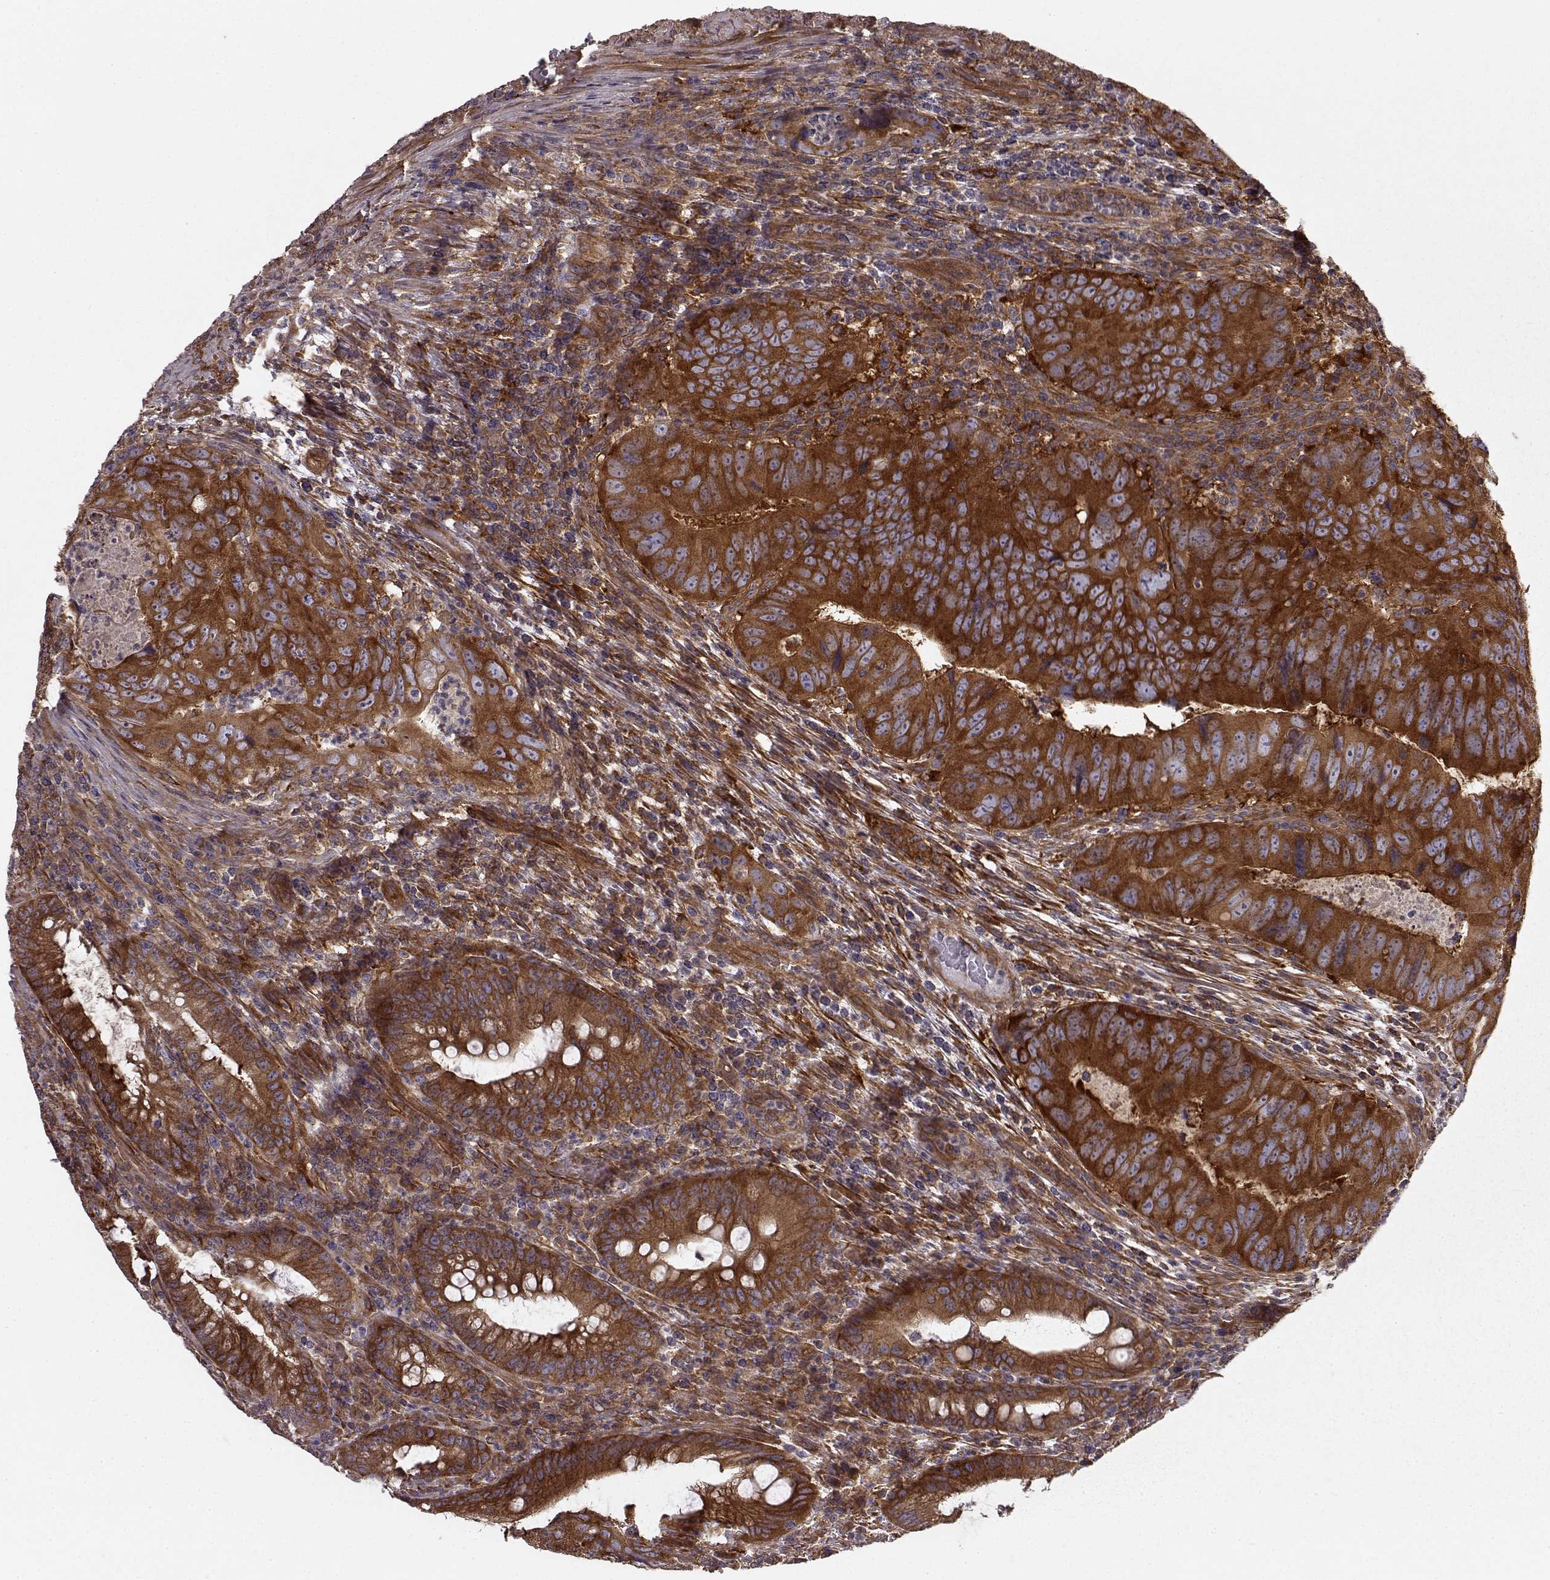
{"staining": {"intensity": "strong", "quantity": ">75%", "location": "cytoplasmic/membranous"}, "tissue": "colorectal cancer", "cell_type": "Tumor cells", "image_type": "cancer", "snomed": [{"axis": "morphology", "description": "Adenocarcinoma, NOS"}, {"axis": "topography", "description": "Colon"}], "caption": "Tumor cells reveal high levels of strong cytoplasmic/membranous positivity in approximately >75% of cells in human colorectal cancer (adenocarcinoma).", "gene": "RABGAP1", "patient": {"sex": "male", "age": 79}}